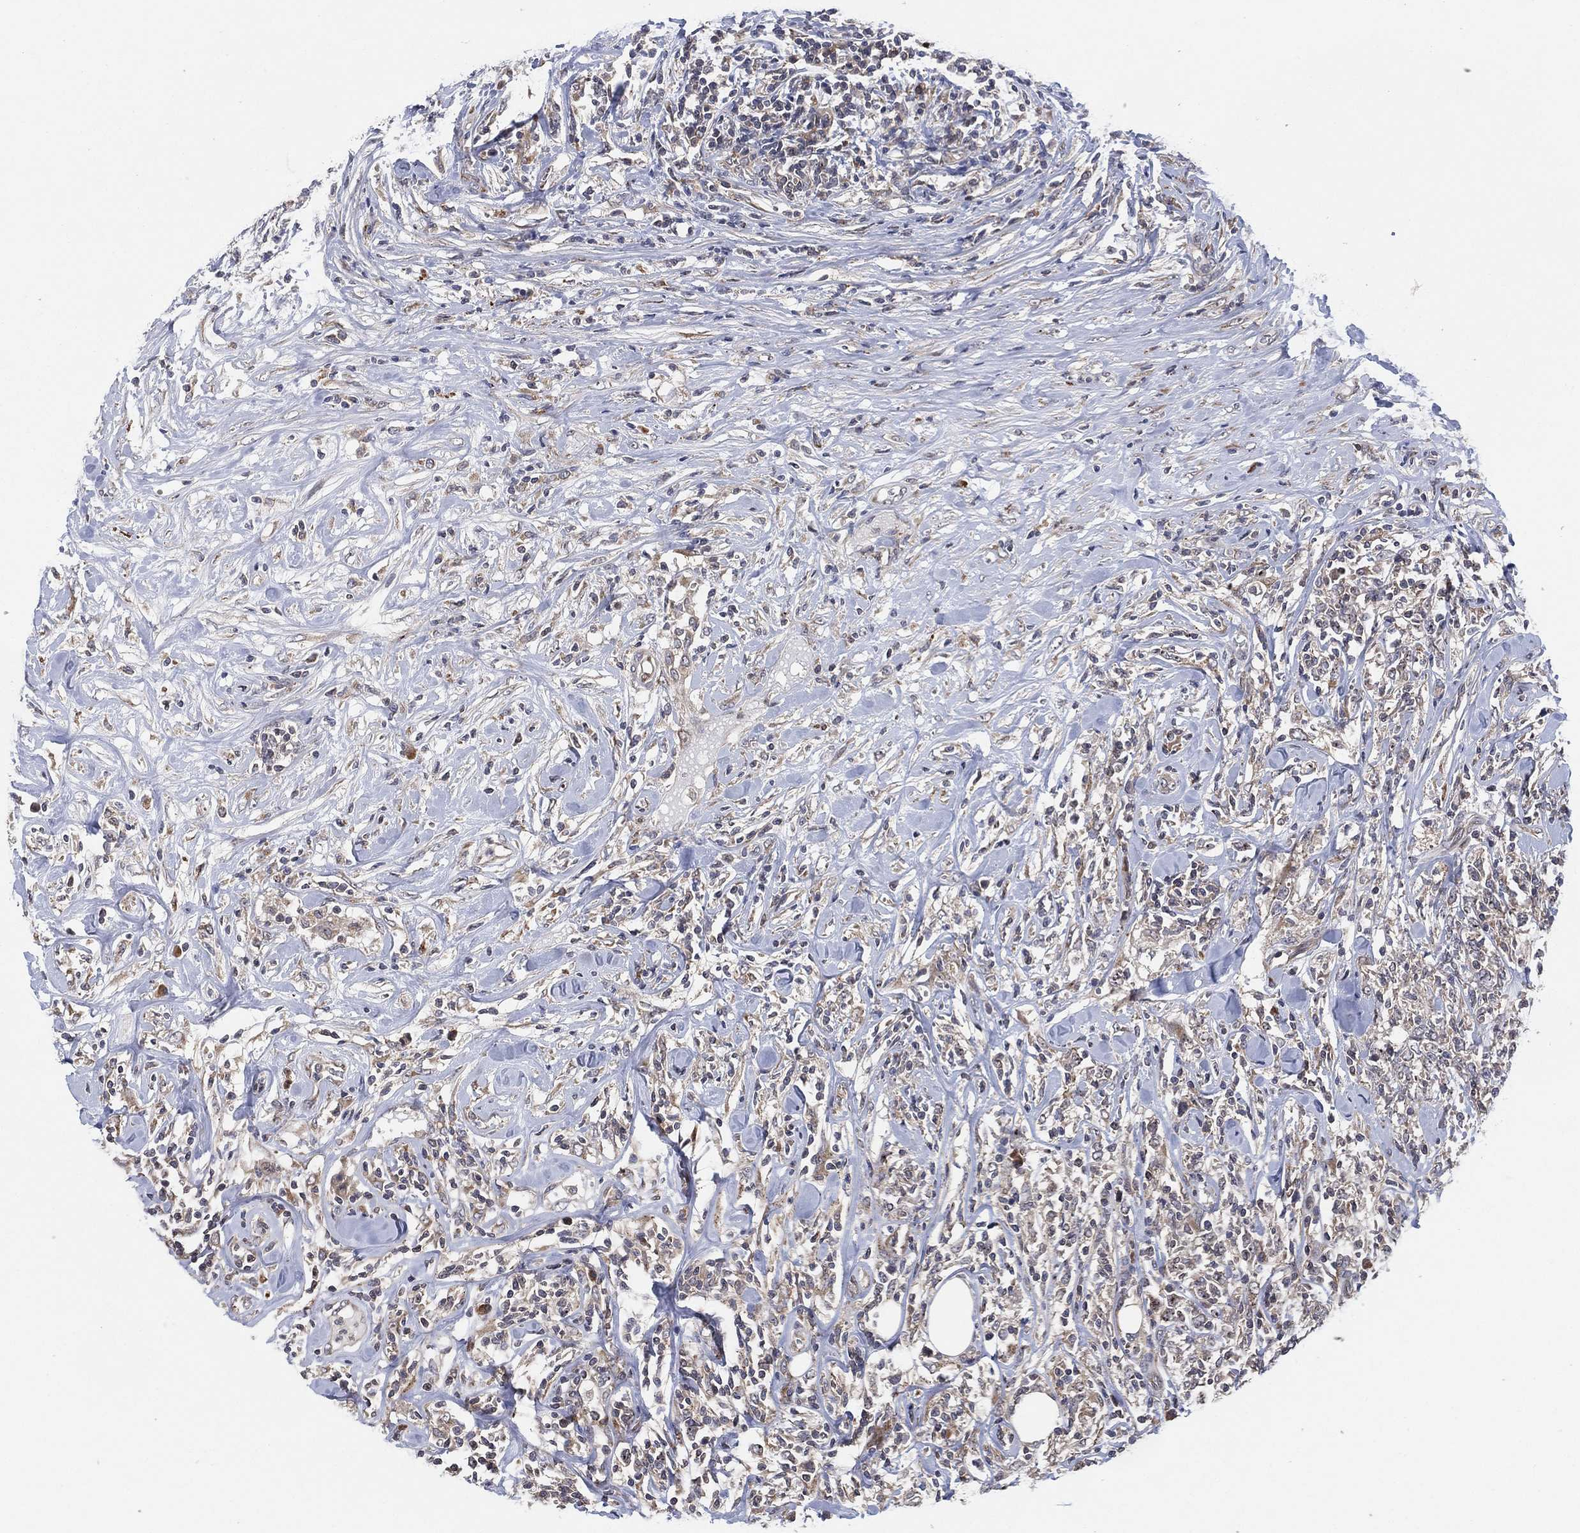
{"staining": {"intensity": "weak", "quantity": "<25%", "location": "cytoplasmic/membranous"}, "tissue": "lymphoma", "cell_type": "Tumor cells", "image_type": "cancer", "snomed": [{"axis": "morphology", "description": "Malignant lymphoma, non-Hodgkin's type, High grade"}, {"axis": "topography", "description": "Lymph node"}], "caption": "Immunohistochemistry image of human lymphoma stained for a protein (brown), which shows no expression in tumor cells. (Brightfield microscopy of DAB immunohistochemistry at high magnification).", "gene": "FAM104A", "patient": {"sex": "female", "age": 84}}